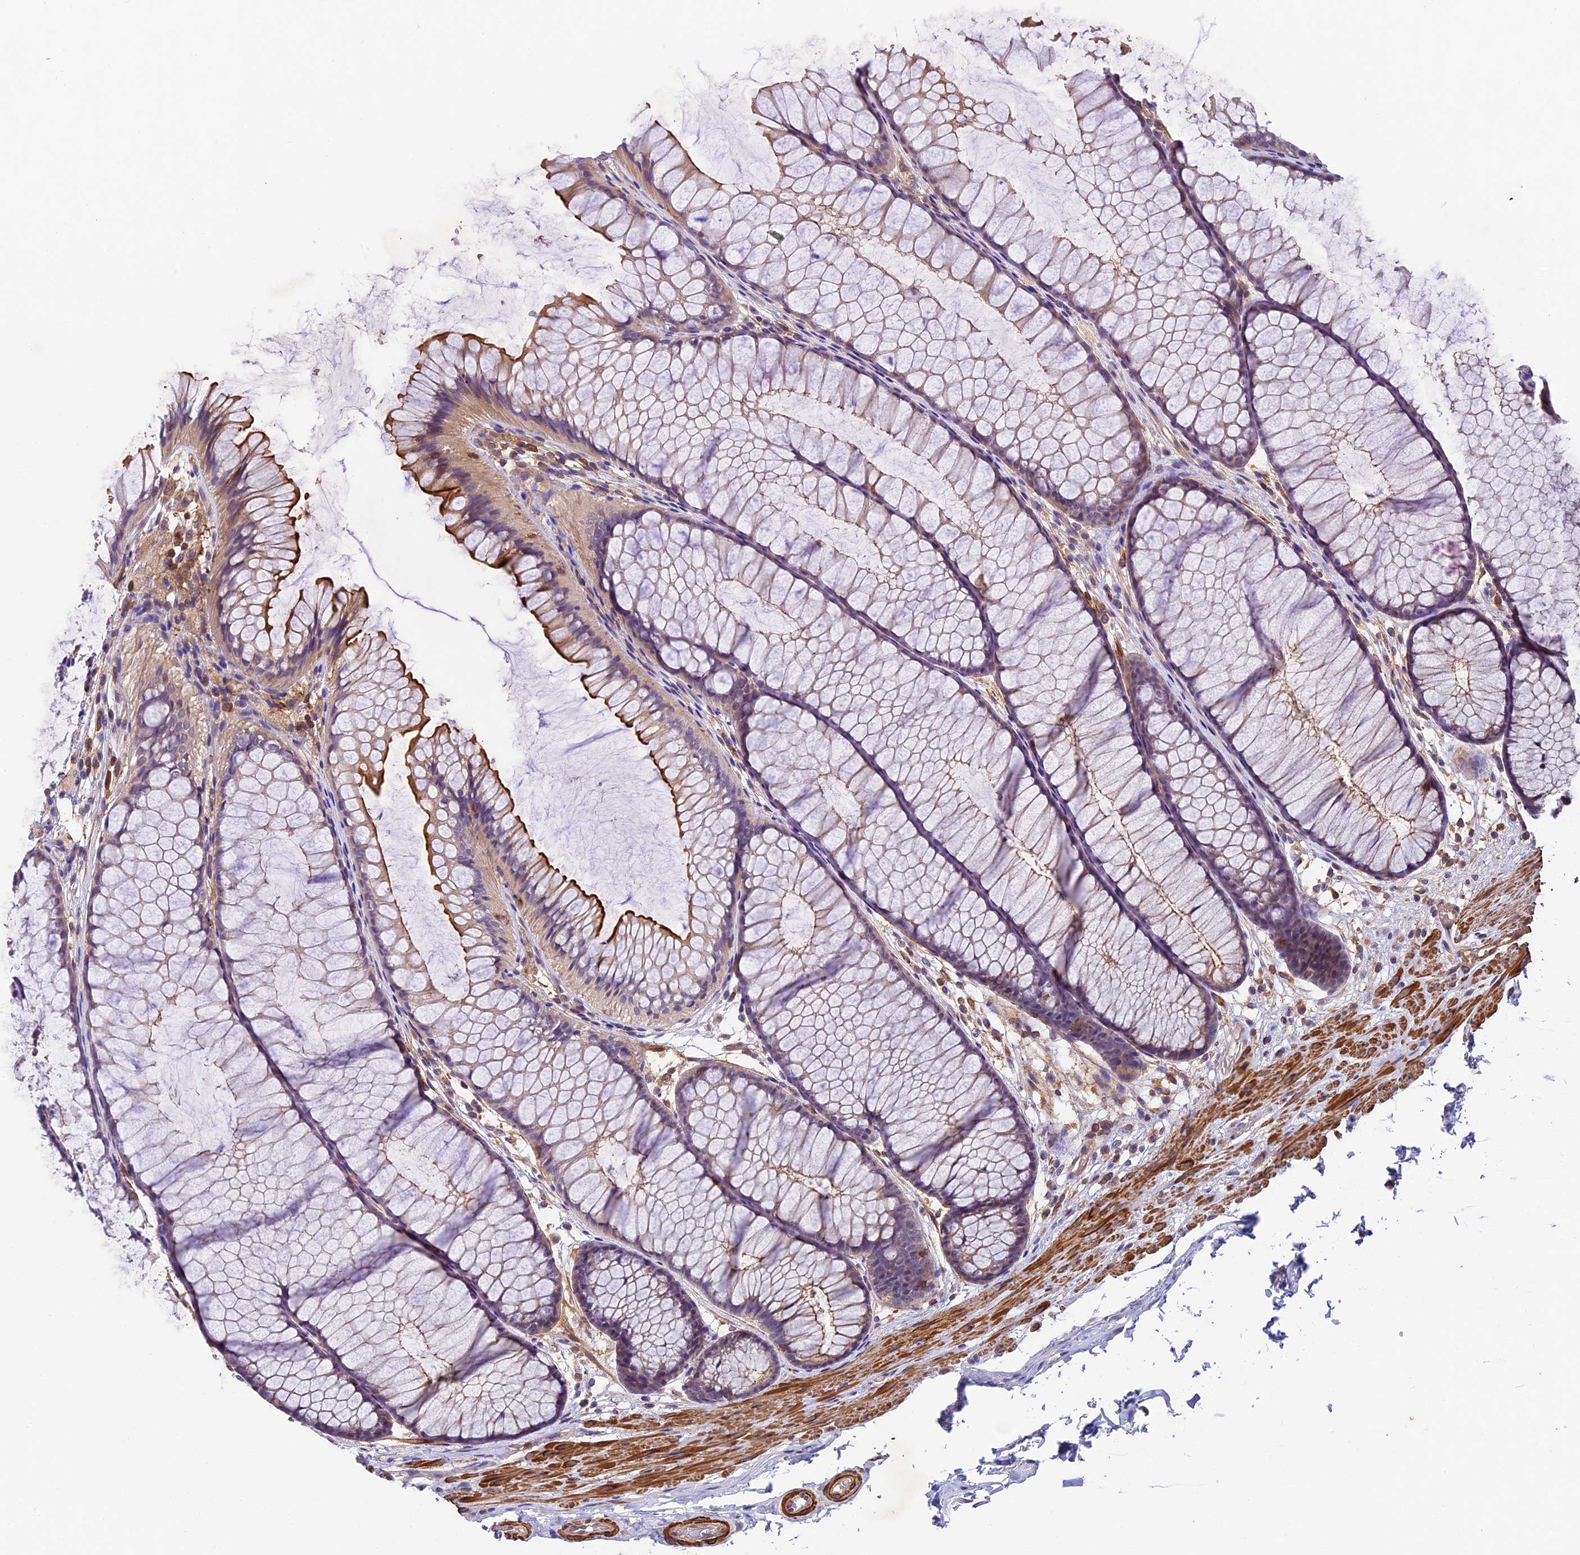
{"staining": {"intensity": "weak", "quantity": "25%-75%", "location": "cytoplasmic/membranous"}, "tissue": "colon", "cell_type": "Endothelial cells", "image_type": "normal", "snomed": [{"axis": "morphology", "description": "Normal tissue, NOS"}, {"axis": "topography", "description": "Colon"}], "caption": "Protein staining of unremarkable colon demonstrates weak cytoplasmic/membranous positivity in about 25%-75% of endothelial cells.", "gene": "TBC1D1", "patient": {"sex": "female", "age": 82}}